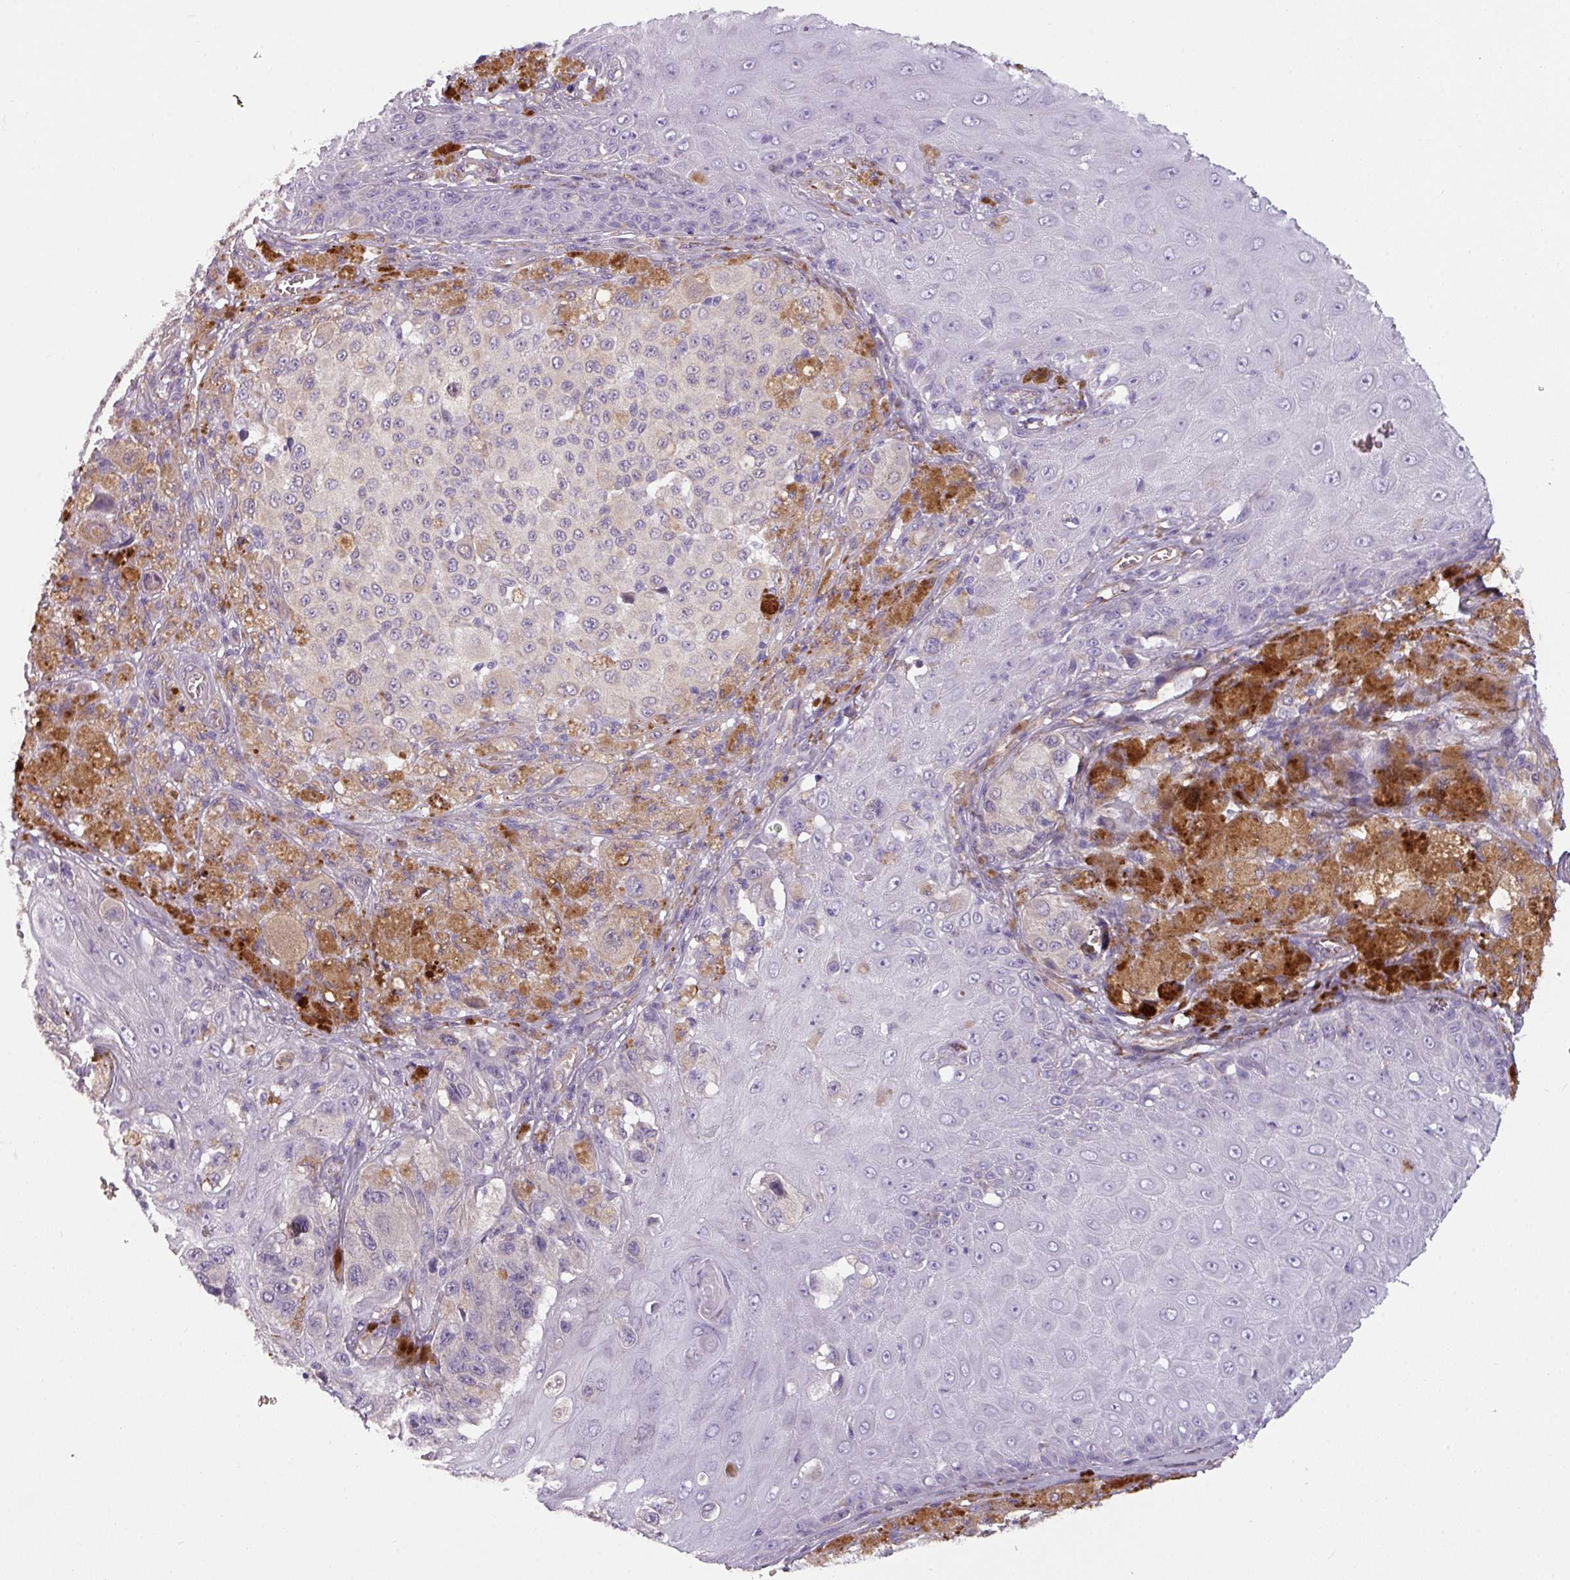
{"staining": {"intensity": "moderate", "quantity": "<25%", "location": "cytoplasmic/membranous"}, "tissue": "melanoma", "cell_type": "Tumor cells", "image_type": "cancer", "snomed": [{"axis": "morphology", "description": "Malignant melanoma, NOS"}, {"axis": "topography", "description": "Skin"}], "caption": "IHC staining of malignant melanoma, which displays low levels of moderate cytoplasmic/membranous staining in about <25% of tumor cells indicating moderate cytoplasmic/membranous protein staining. The staining was performed using DAB (brown) for protein detection and nuclei were counterstained in hematoxylin (blue).", "gene": "BUD23", "patient": {"sex": "female", "age": 63}}